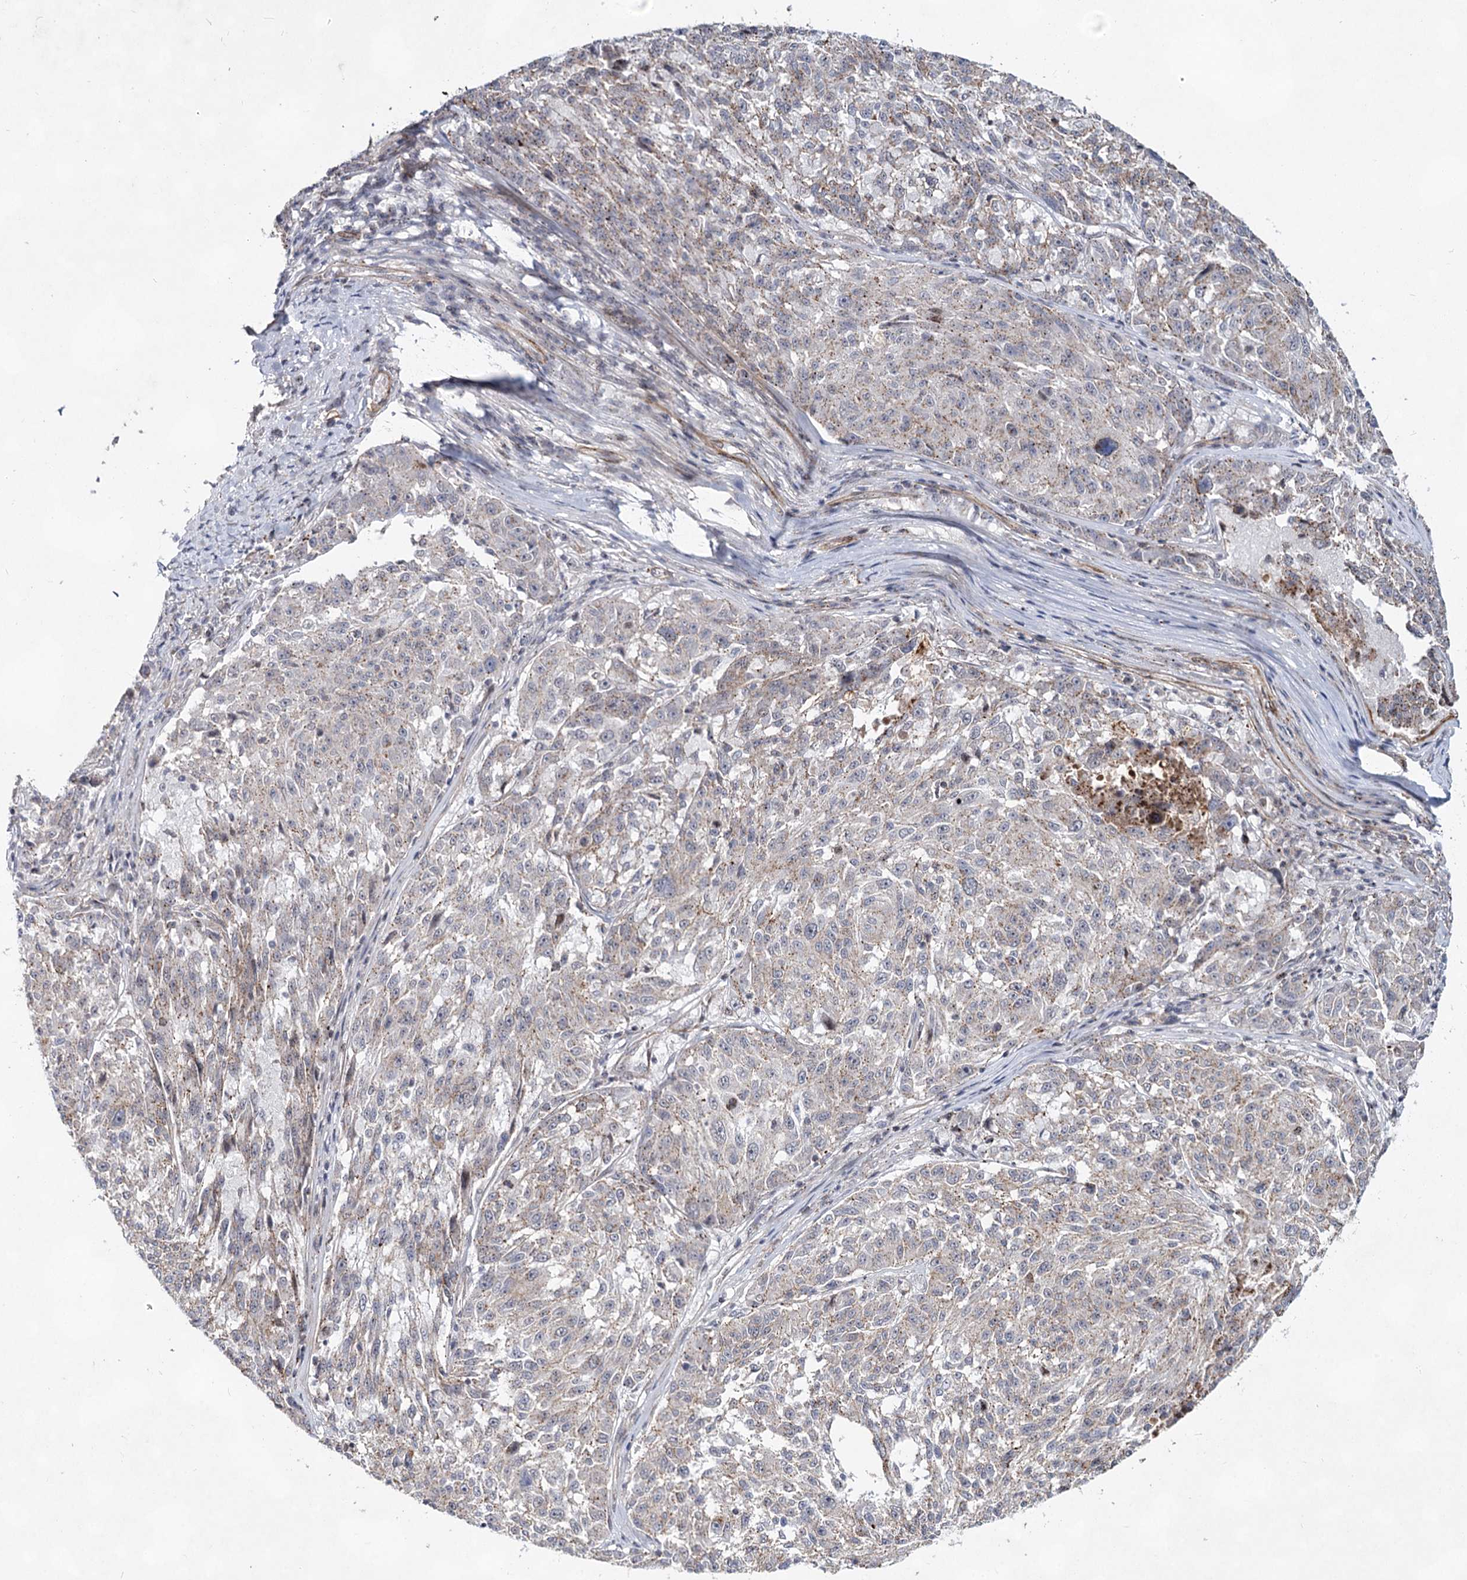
{"staining": {"intensity": "weak", "quantity": "25%-75%", "location": "cytoplasmic/membranous"}, "tissue": "melanoma", "cell_type": "Tumor cells", "image_type": "cancer", "snomed": [{"axis": "morphology", "description": "Malignant melanoma, NOS"}, {"axis": "topography", "description": "Skin"}], "caption": "Immunohistochemistry photomicrograph of neoplastic tissue: melanoma stained using immunohistochemistry demonstrates low levels of weak protein expression localized specifically in the cytoplasmic/membranous of tumor cells, appearing as a cytoplasmic/membranous brown color.", "gene": "ATL2", "patient": {"sex": "male", "age": 53}}